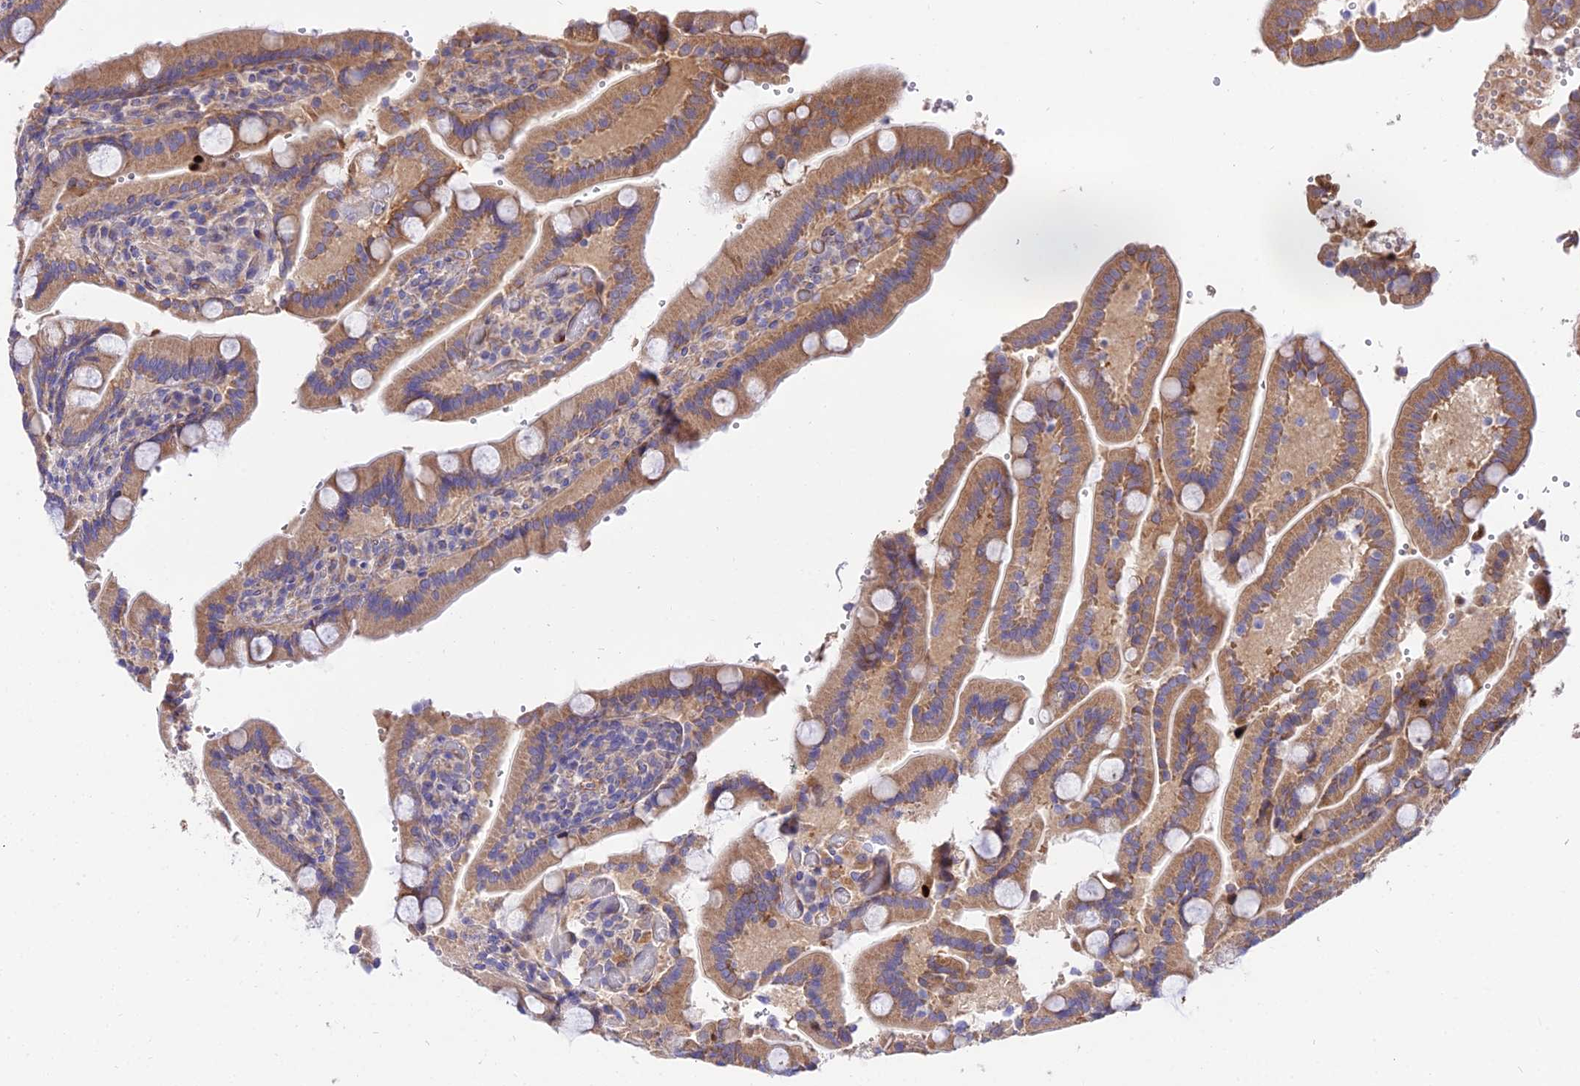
{"staining": {"intensity": "moderate", "quantity": "25%-75%", "location": "cytoplasmic/membranous"}, "tissue": "duodenum", "cell_type": "Glandular cells", "image_type": "normal", "snomed": [{"axis": "morphology", "description": "Normal tissue, NOS"}, {"axis": "topography", "description": "Duodenum"}], "caption": "Immunohistochemistry photomicrograph of normal duodenum: duodenum stained using immunohistochemistry (IHC) displays medium levels of moderate protein expression localized specifically in the cytoplasmic/membranous of glandular cells, appearing as a cytoplasmic/membranous brown color.", "gene": "CDC37L1", "patient": {"sex": "female", "age": 62}}